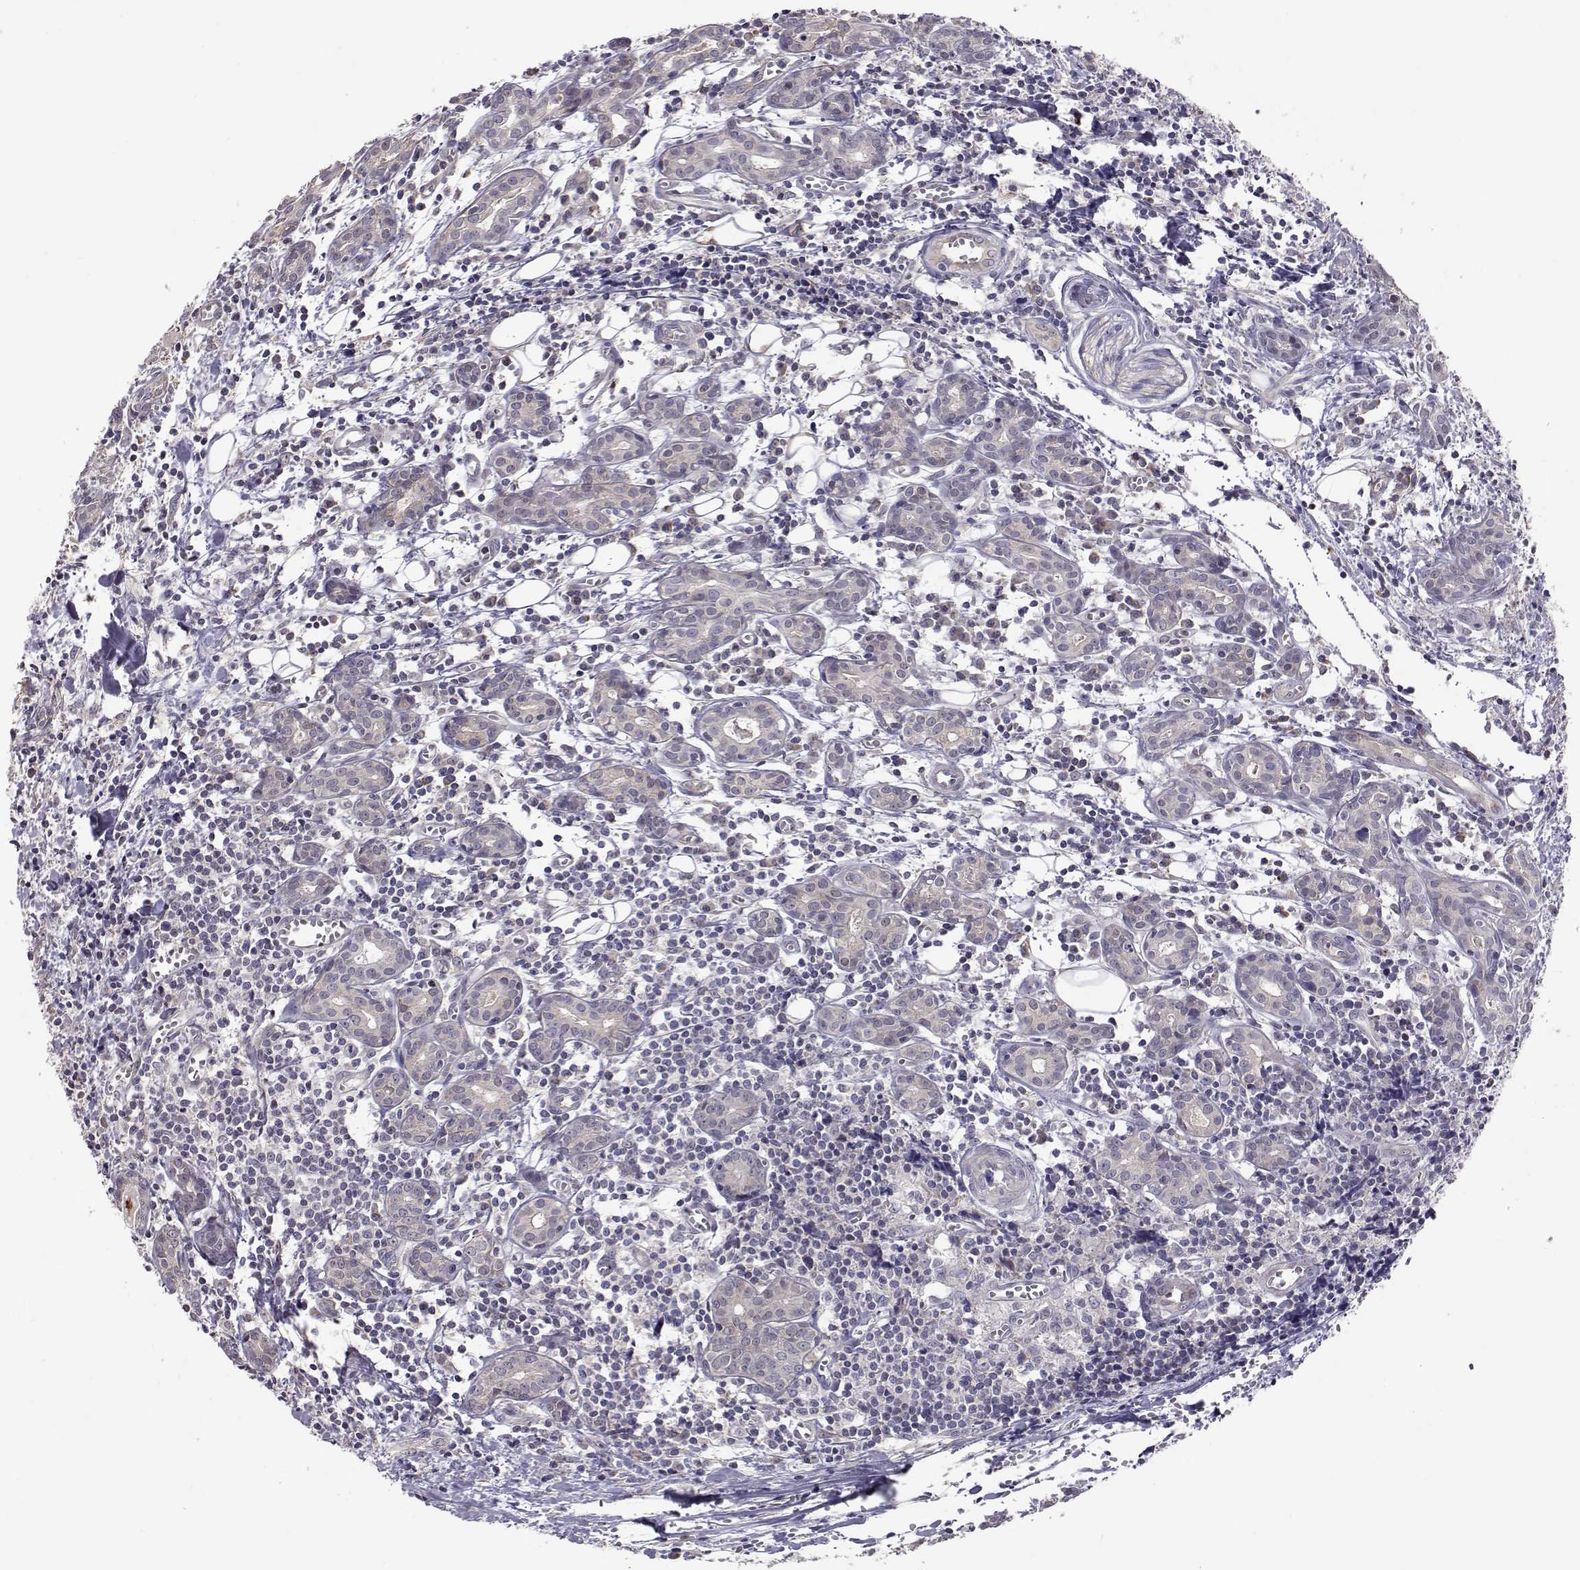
{"staining": {"intensity": "negative", "quantity": "none", "location": "none"}, "tissue": "head and neck cancer", "cell_type": "Tumor cells", "image_type": "cancer", "snomed": [{"axis": "morphology", "description": "Adenocarcinoma, NOS"}, {"axis": "topography", "description": "Head-Neck"}], "caption": "High magnification brightfield microscopy of head and neck cancer (adenocarcinoma) stained with DAB (brown) and counterstained with hematoxylin (blue): tumor cells show no significant positivity.", "gene": "NCAM2", "patient": {"sex": "male", "age": 76}}